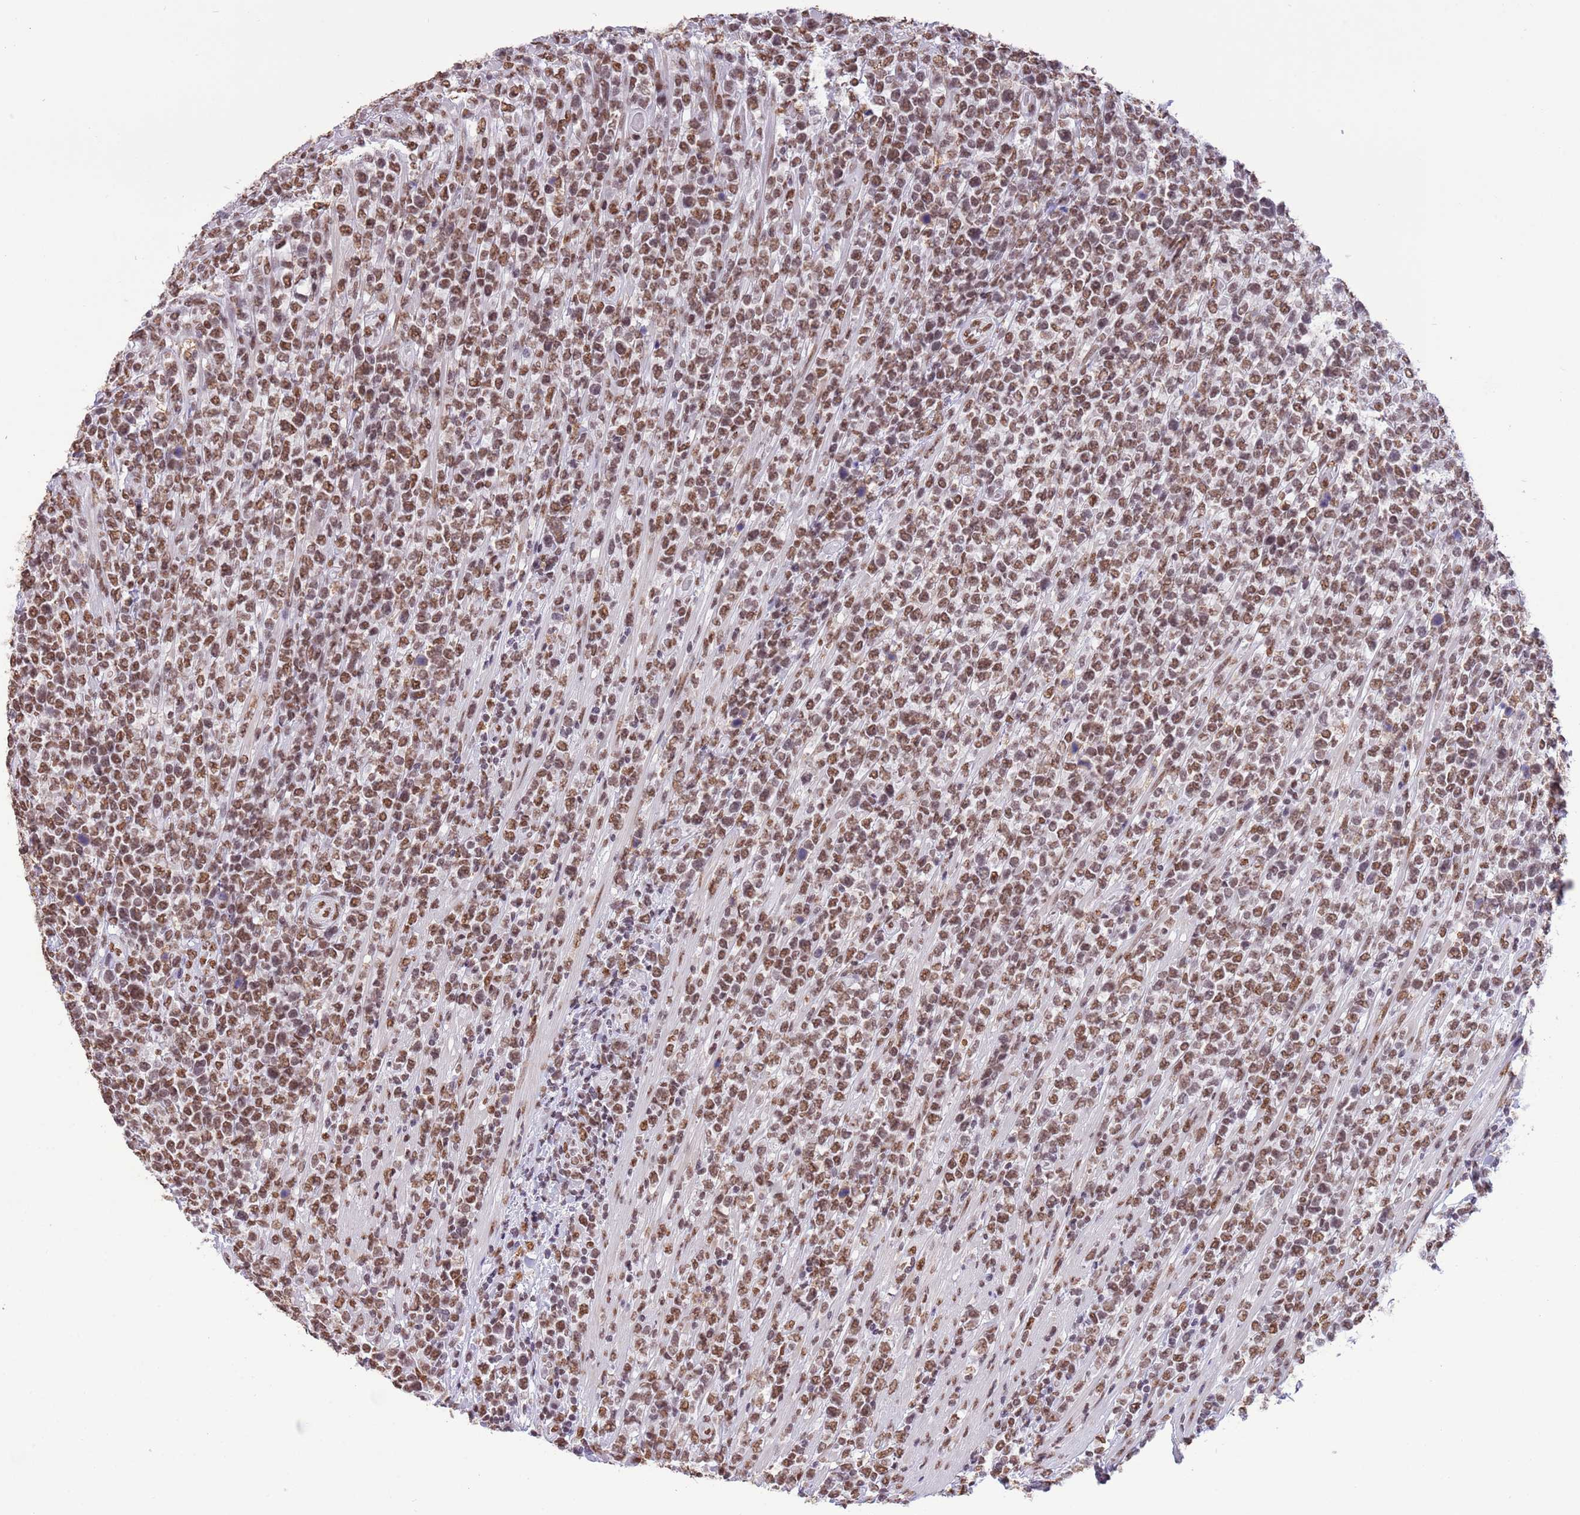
{"staining": {"intensity": "moderate", "quantity": ">75%", "location": "nuclear"}, "tissue": "lymphoma", "cell_type": "Tumor cells", "image_type": "cancer", "snomed": [{"axis": "morphology", "description": "Malignant lymphoma, non-Hodgkin's type, High grade"}, {"axis": "topography", "description": "Soft tissue"}], "caption": "Tumor cells show moderate nuclear staining in approximately >75% of cells in malignant lymphoma, non-Hodgkin's type (high-grade).", "gene": "TRIM32", "patient": {"sex": "female", "age": 56}}